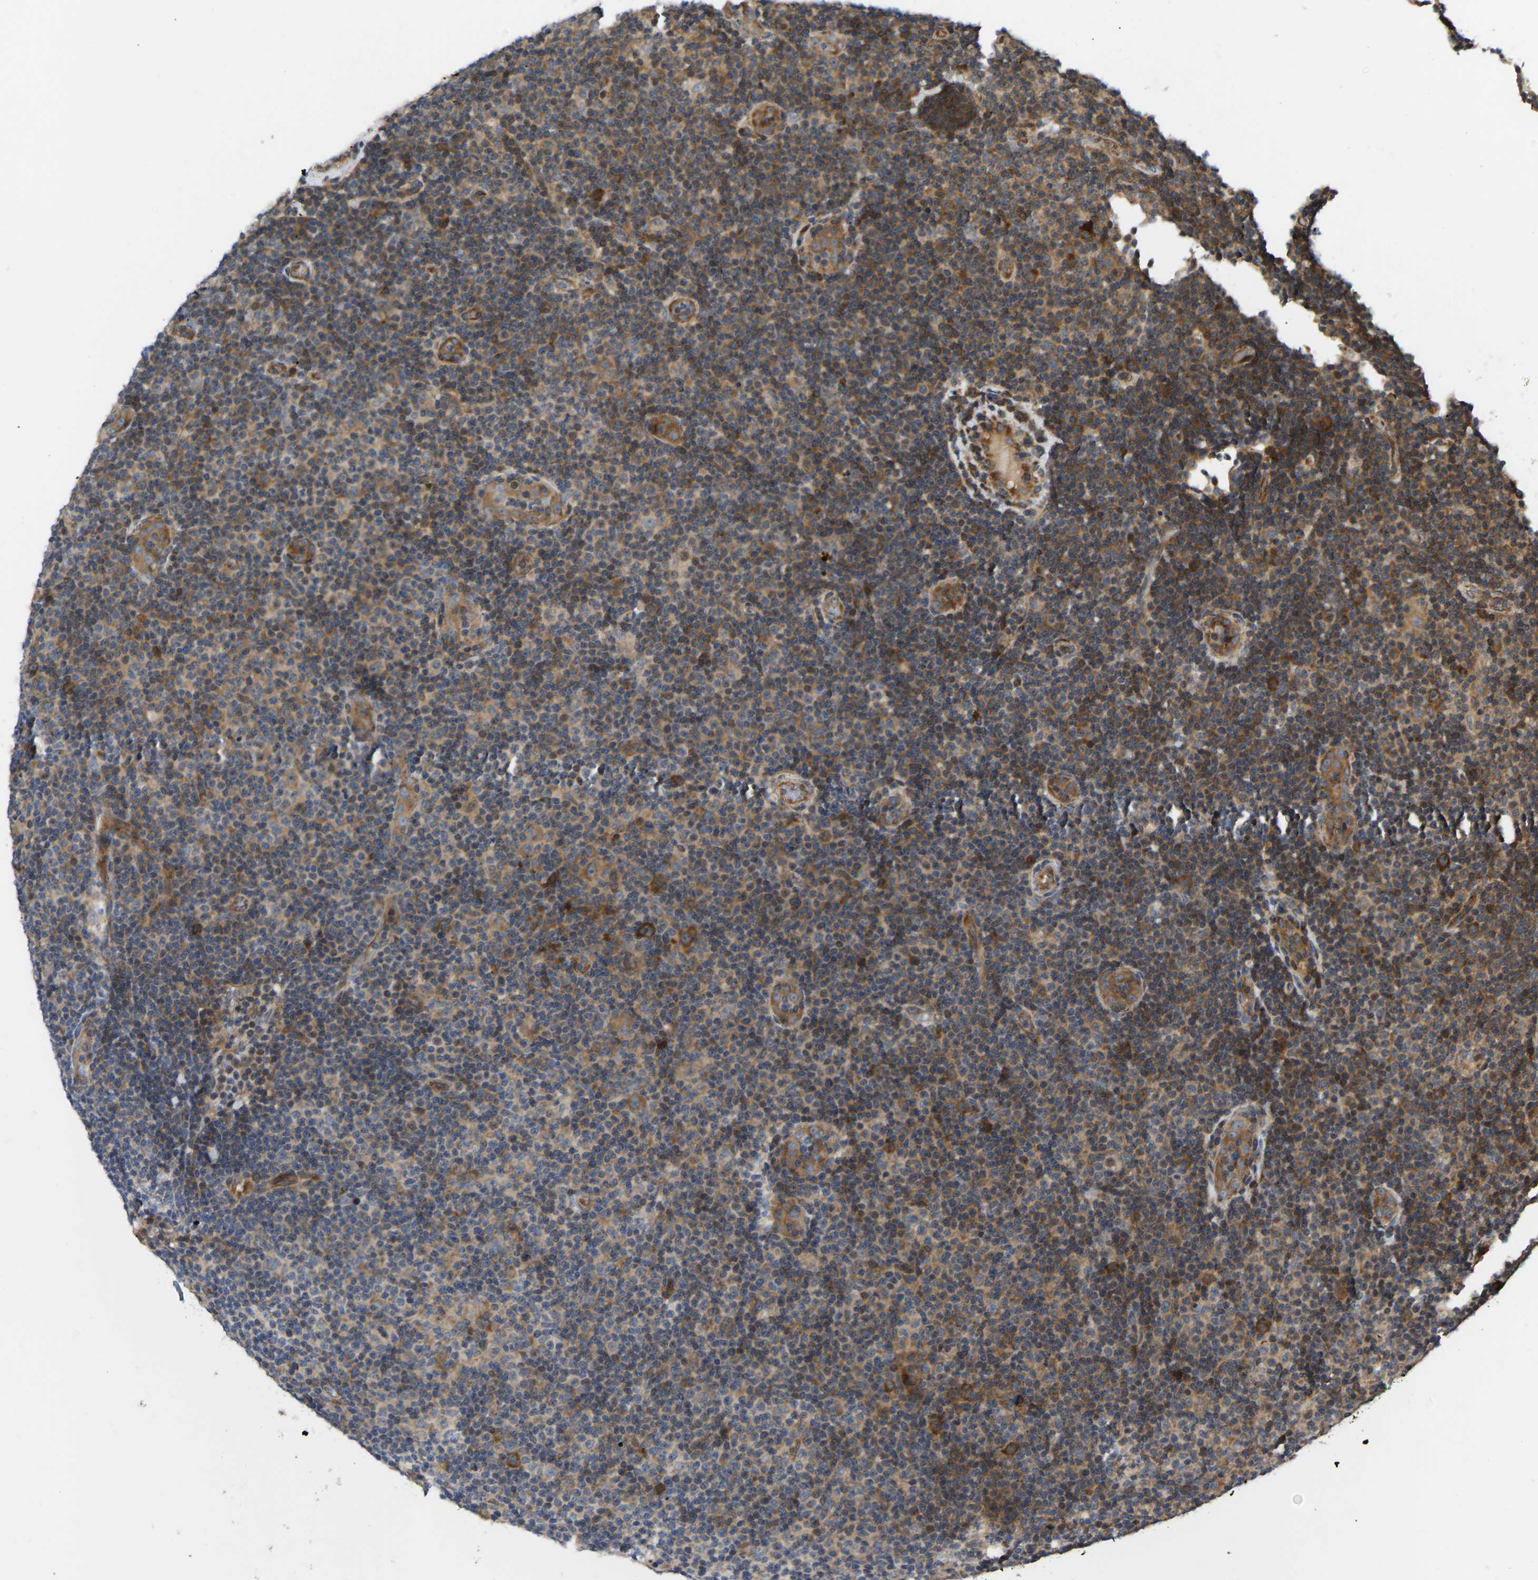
{"staining": {"intensity": "moderate", "quantity": "25%-75%", "location": "cytoplasmic/membranous"}, "tissue": "lymphoma", "cell_type": "Tumor cells", "image_type": "cancer", "snomed": [{"axis": "morphology", "description": "Malignant lymphoma, non-Hodgkin's type, Low grade"}, {"axis": "topography", "description": "Lymph node"}], "caption": "An image of human lymphoma stained for a protein shows moderate cytoplasmic/membranous brown staining in tumor cells.", "gene": "RASGRF2", "patient": {"sex": "male", "age": 66}}